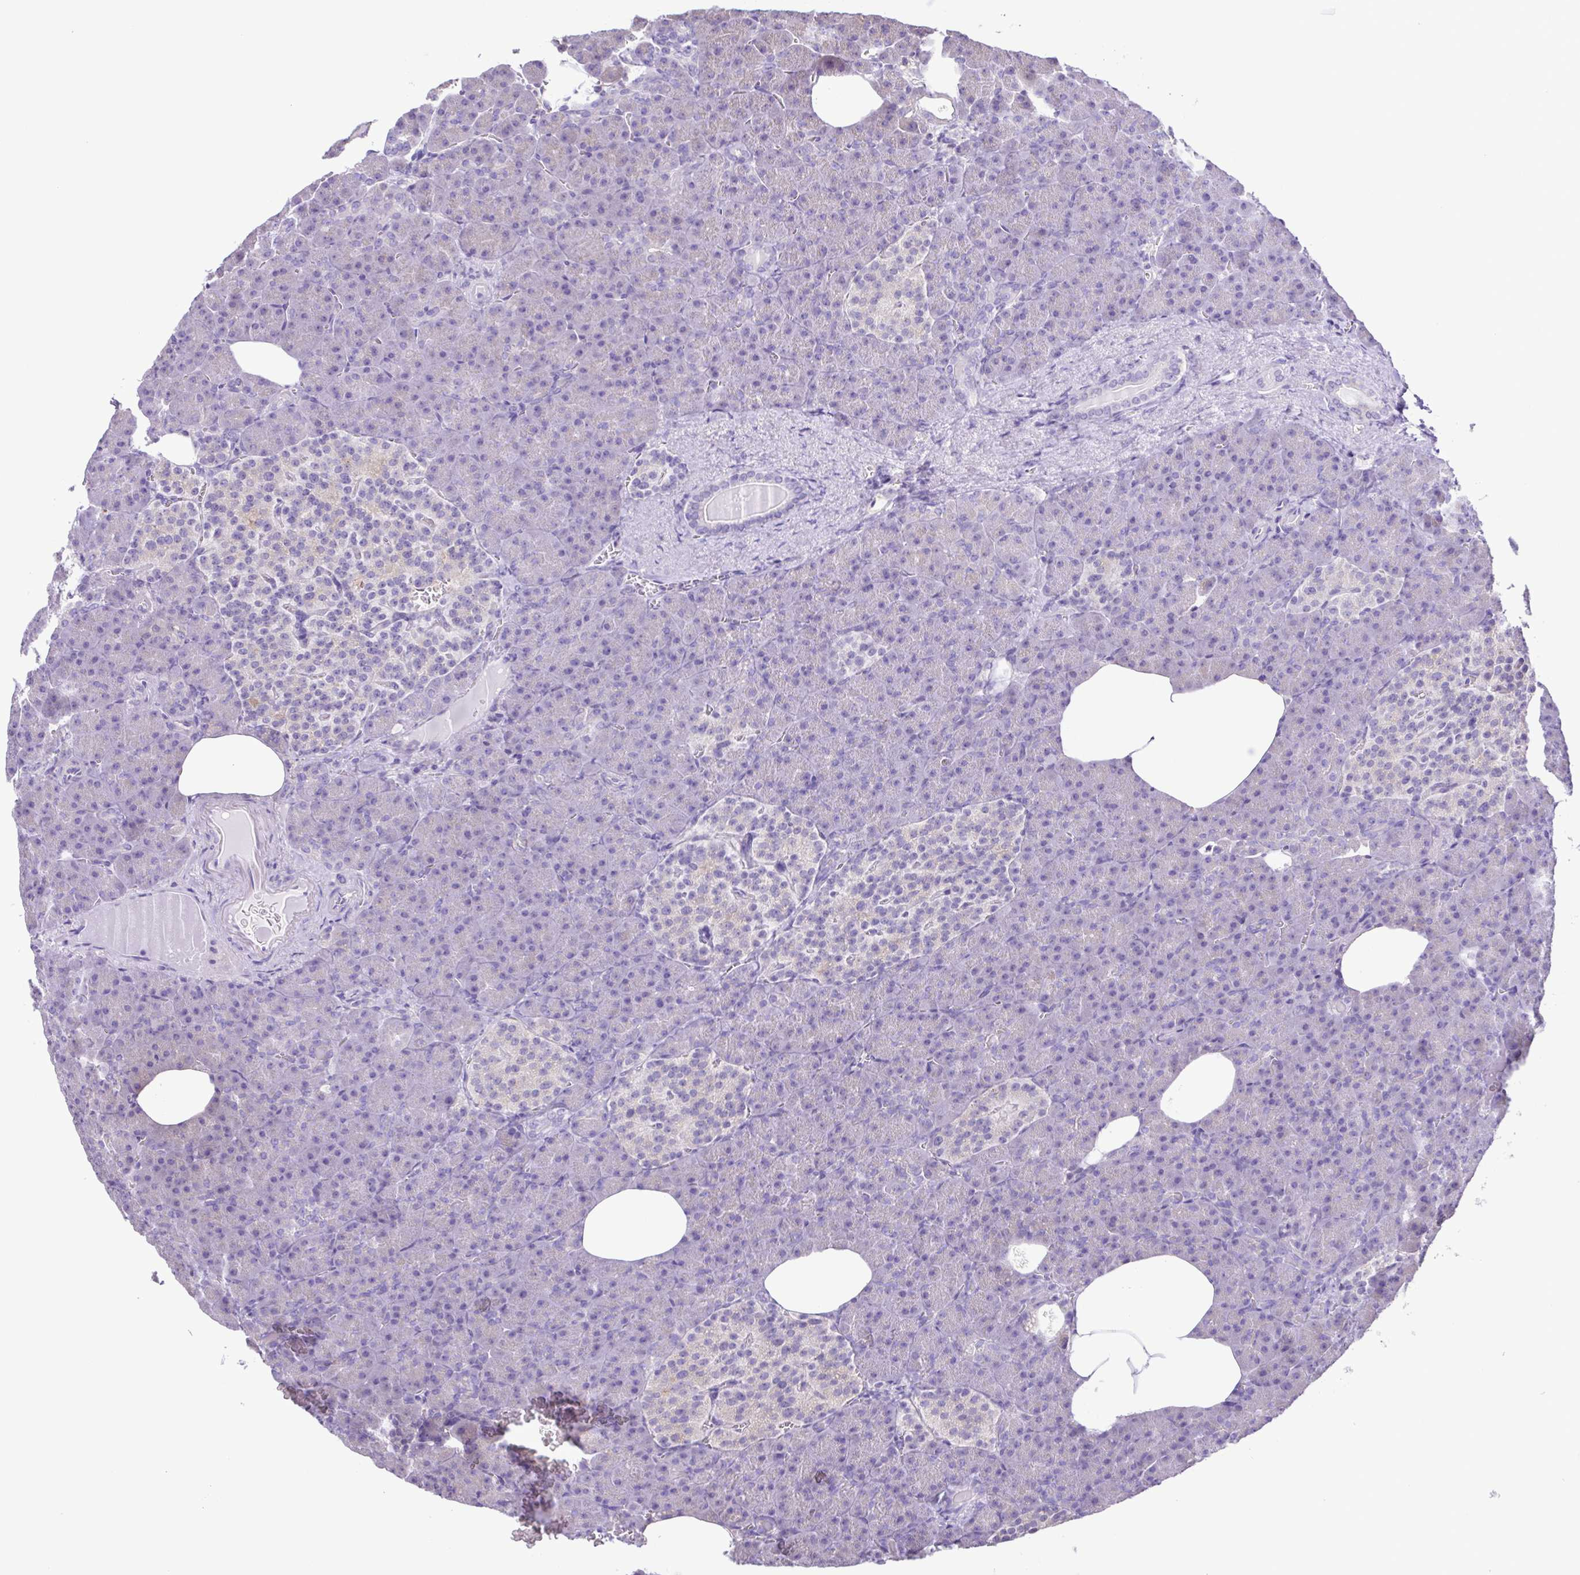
{"staining": {"intensity": "weak", "quantity": "25%-75%", "location": "cytoplasmic/membranous"}, "tissue": "pancreas", "cell_type": "Exocrine glandular cells", "image_type": "normal", "snomed": [{"axis": "morphology", "description": "Normal tissue, NOS"}, {"axis": "topography", "description": "Pancreas"}], "caption": "Exocrine glandular cells demonstrate low levels of weak cytoplasmic/membranous positivity in about 25%-75% of cells in unremarkable human pancreas.", "gene": "CYP17A1", "patient": {"sex": "female", "age": 74}}